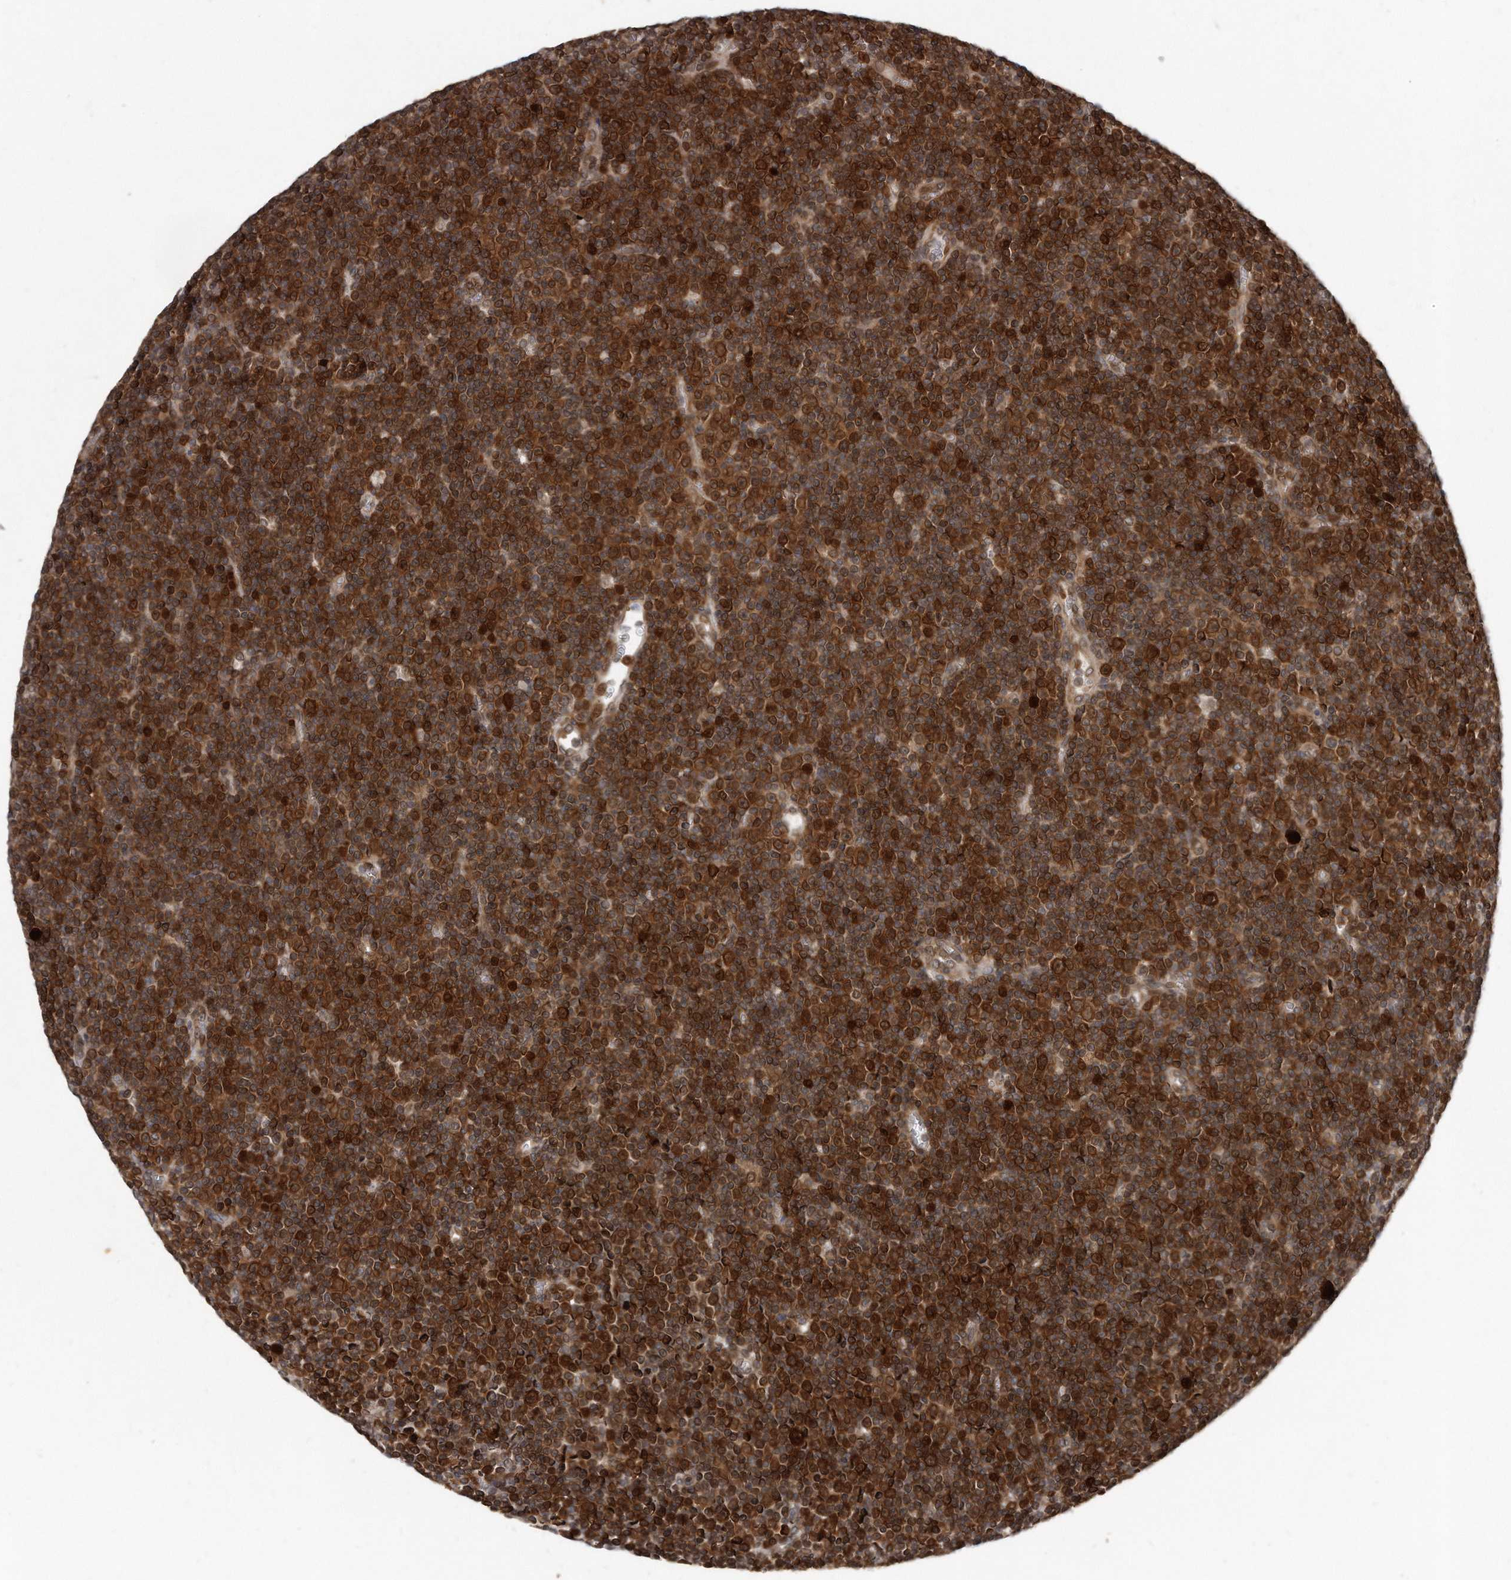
{"staining": {"intensity": "strong", "quantity": ">75%", "location": "cytoplasmic/membranous,nuclear"}, "tissue": "lymphoma", "cell_type": "Tumor cells", "image_type": "cancer", "snomed": [{"axis": "morphology", "description": "Malignant lymphoma, non-Hodgkin's type, Low grade"}, {"axis": "topography", "description": "Lymph node"}], "caption": "Malignant lymphoma, non-Hodgkin's type (low-grade) tissue demonstrates strong cytoplasmic/membranous and nuclear expression in about >75% of tumor cells", "gene": "GCH1", "patient": {"sex": "female", "age": 67}}